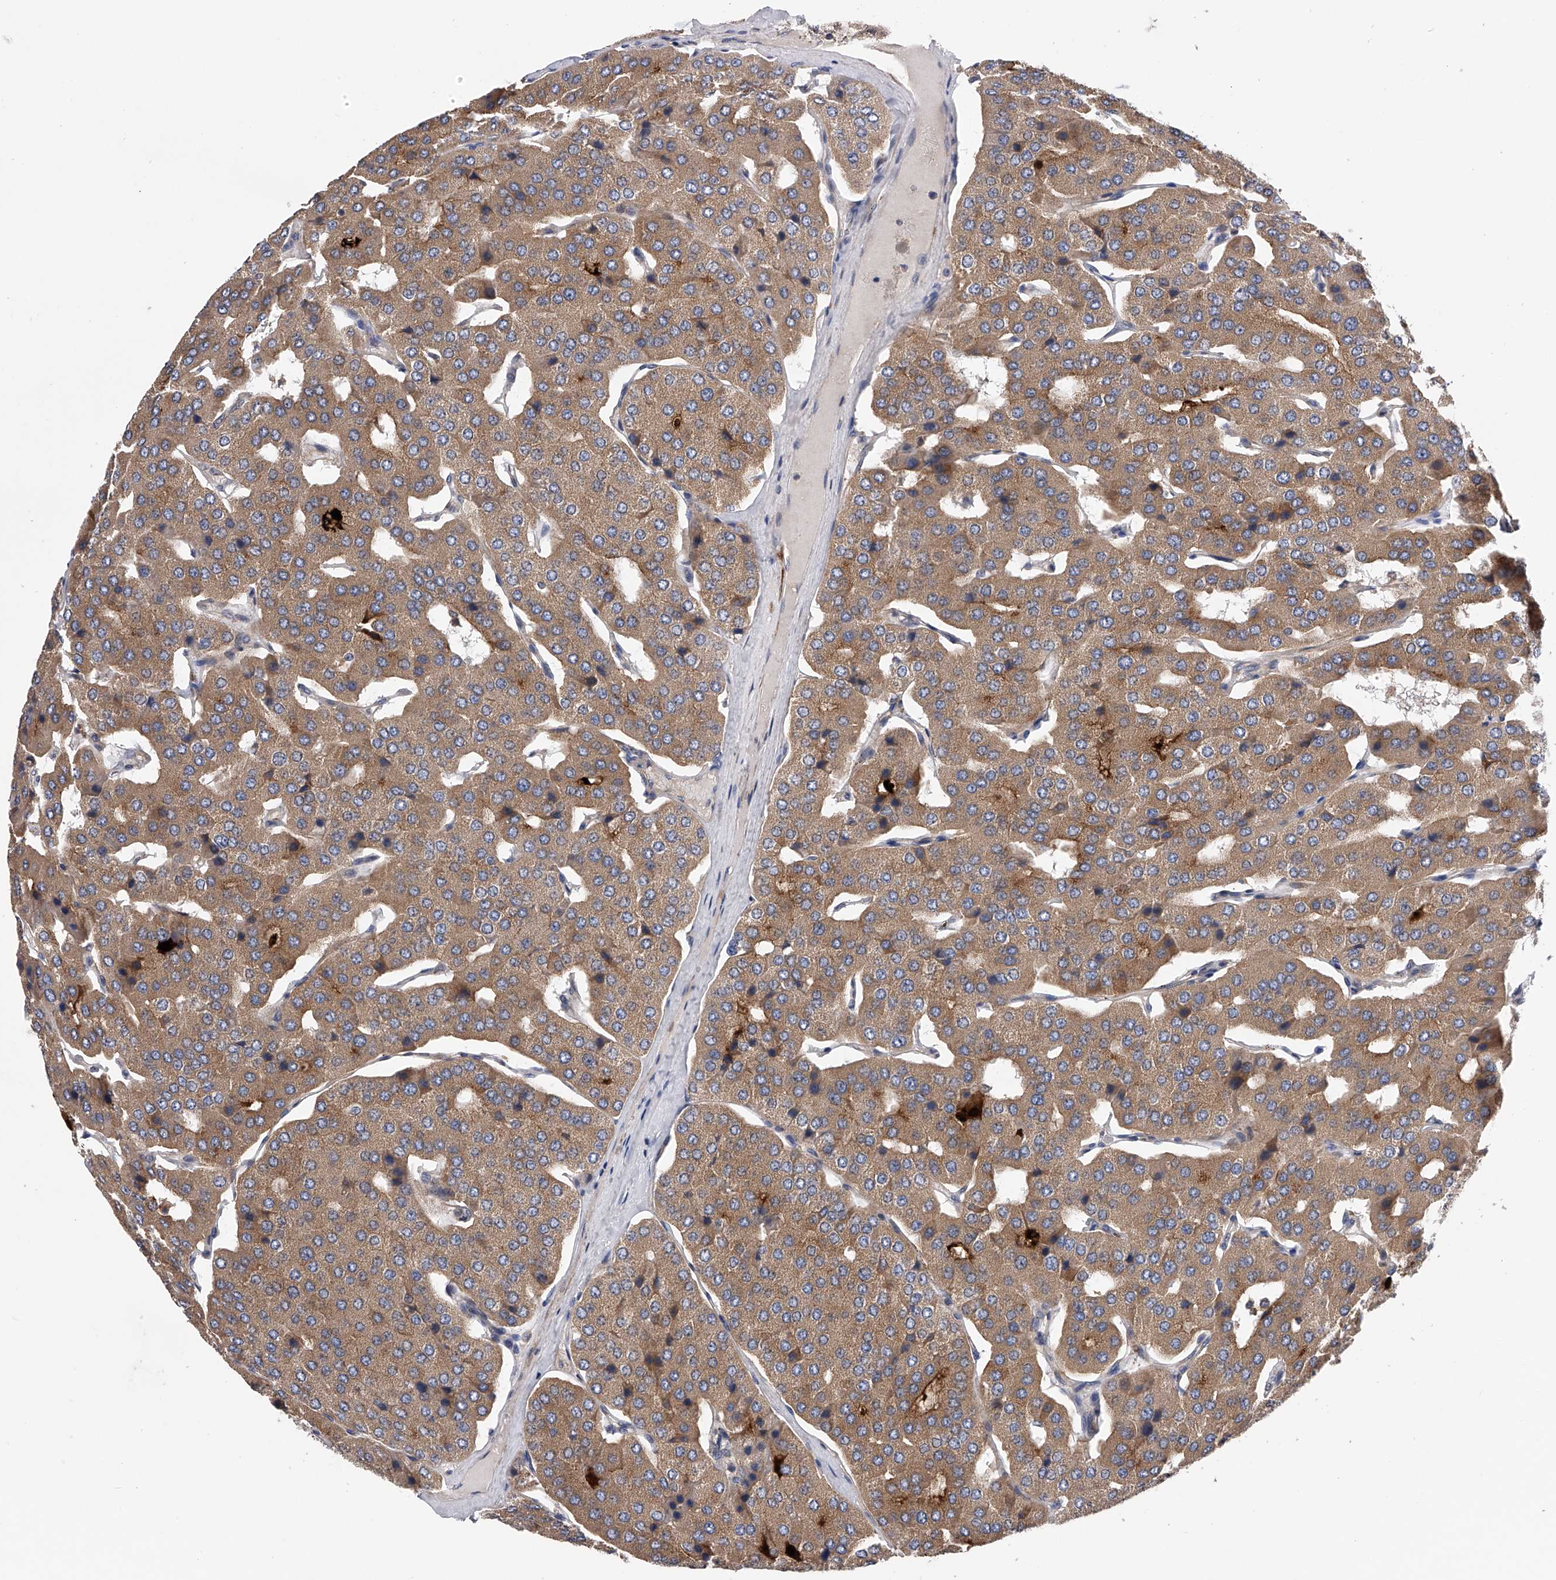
{"staining": {"intensity": "moderate", "quantity": ">75%", "location": "cytoplasmic/membranous"}, "tissue": "parathyroid gland", "cell_type": "Glandular cells", "image_type": "normal", "snomed": [{"axis": "morphology", "description": "Normal tissue, NOS"}, {"axis": "morphology", "description": "Adenoma, NOS"}, {"axis": "topography", "description": "Parathyroid gland"}], "caption": "Glandular cells exhibit moderate cytoplasmic/membranous positivity in about >75% of cells in normal parathyroid gland.", "gene": "SPOCK1", "patient": {"sex": "female", "age": 86}}